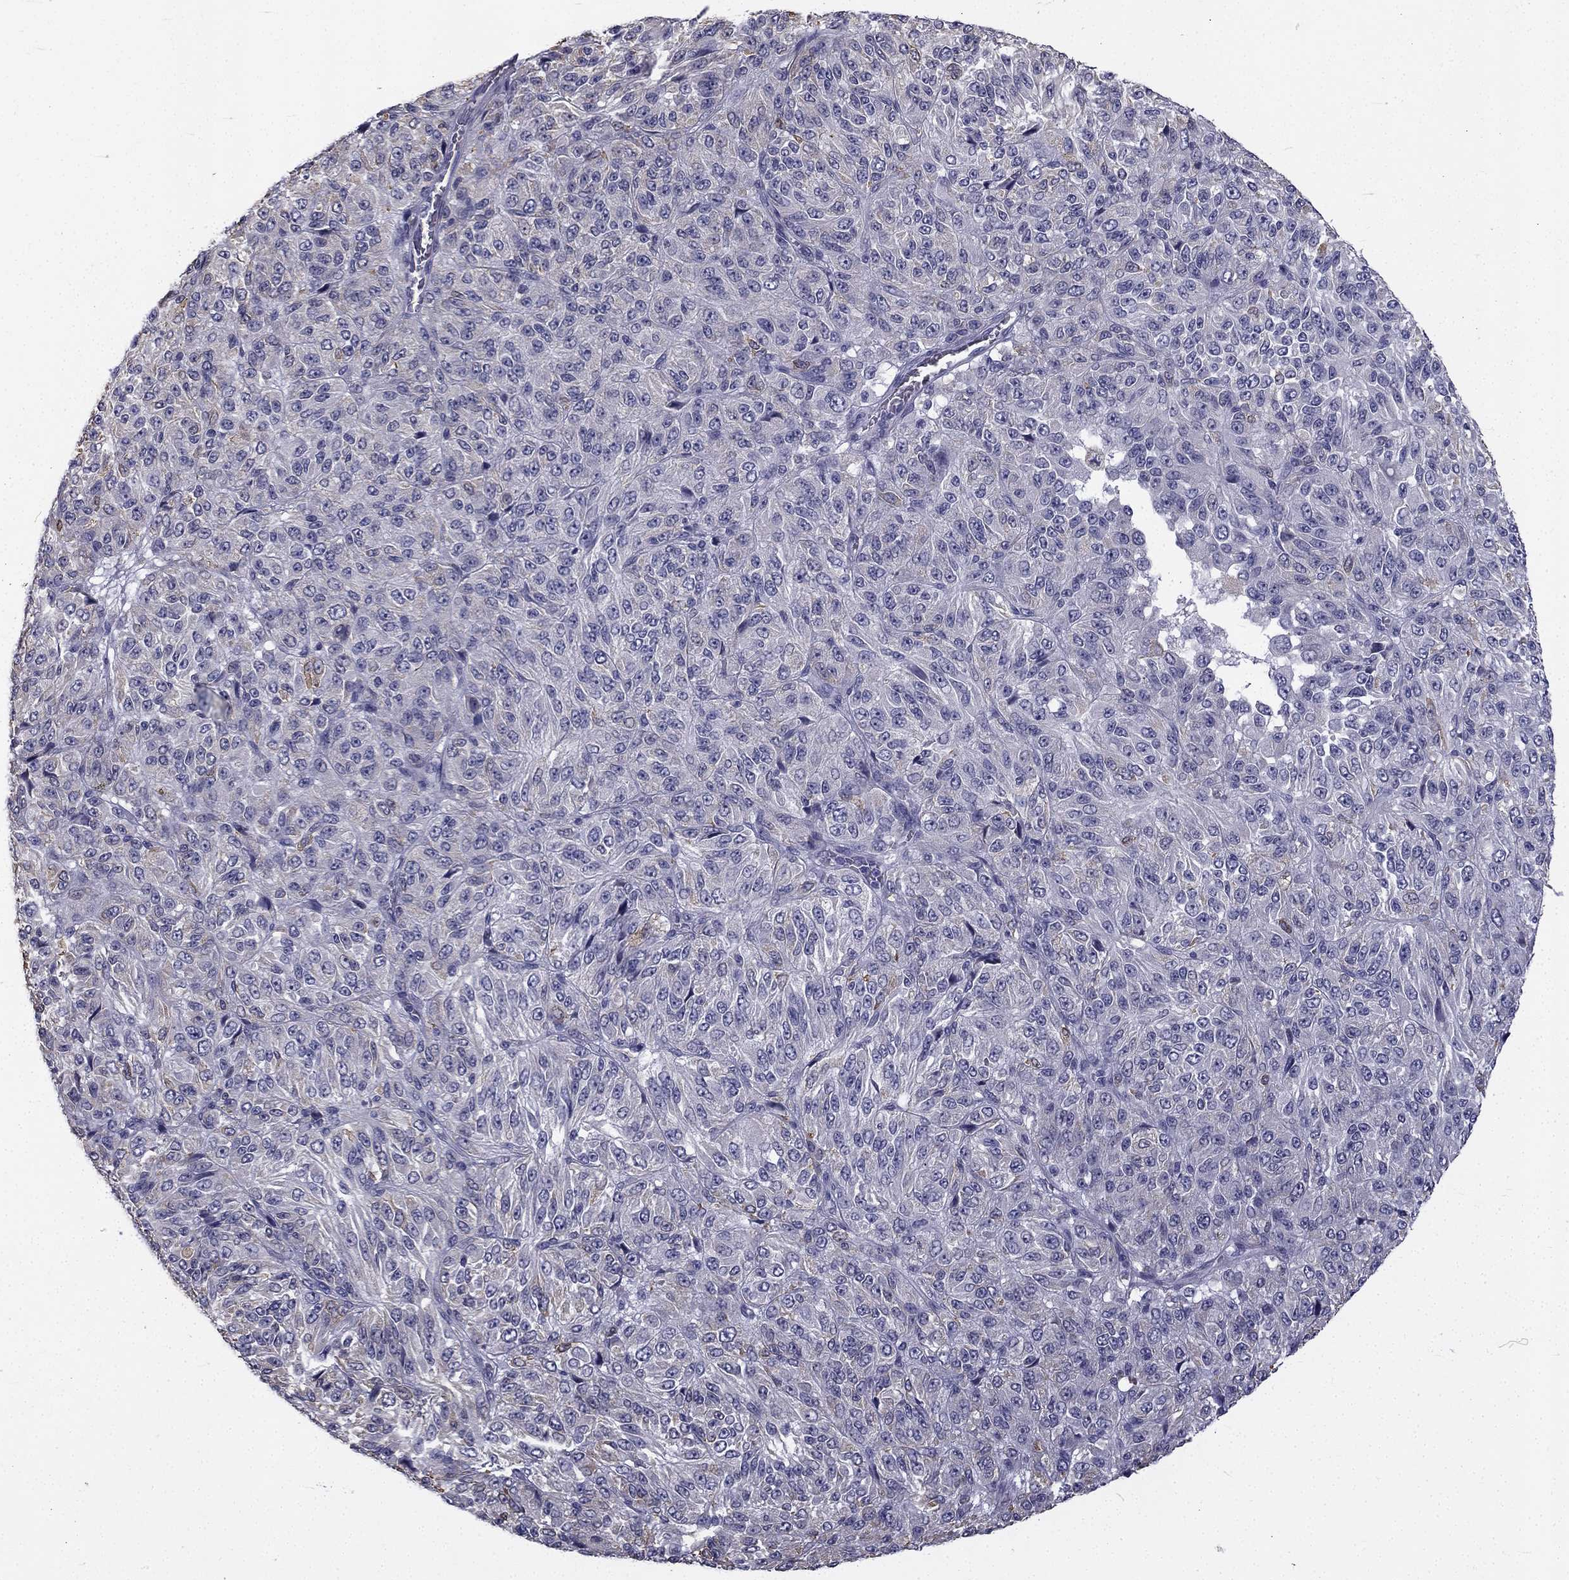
{"staining": {"intensity": "negative", "quantity": "none", "location": "none"}, "tissue": "melanoma", "cell_type": "Tumor cells", "image_type": "cancer", "snomed": [{"axis": "morphology", "description": "Malignant melanoma, Metastatic site"}, {"axis": "topography", "description": "Brain"}], "caption": "A micrograph of human melanoma is negative for staining in tumor cells.", "gene": "CCDC40", "patient": {"sex": "female", "age": 56}}